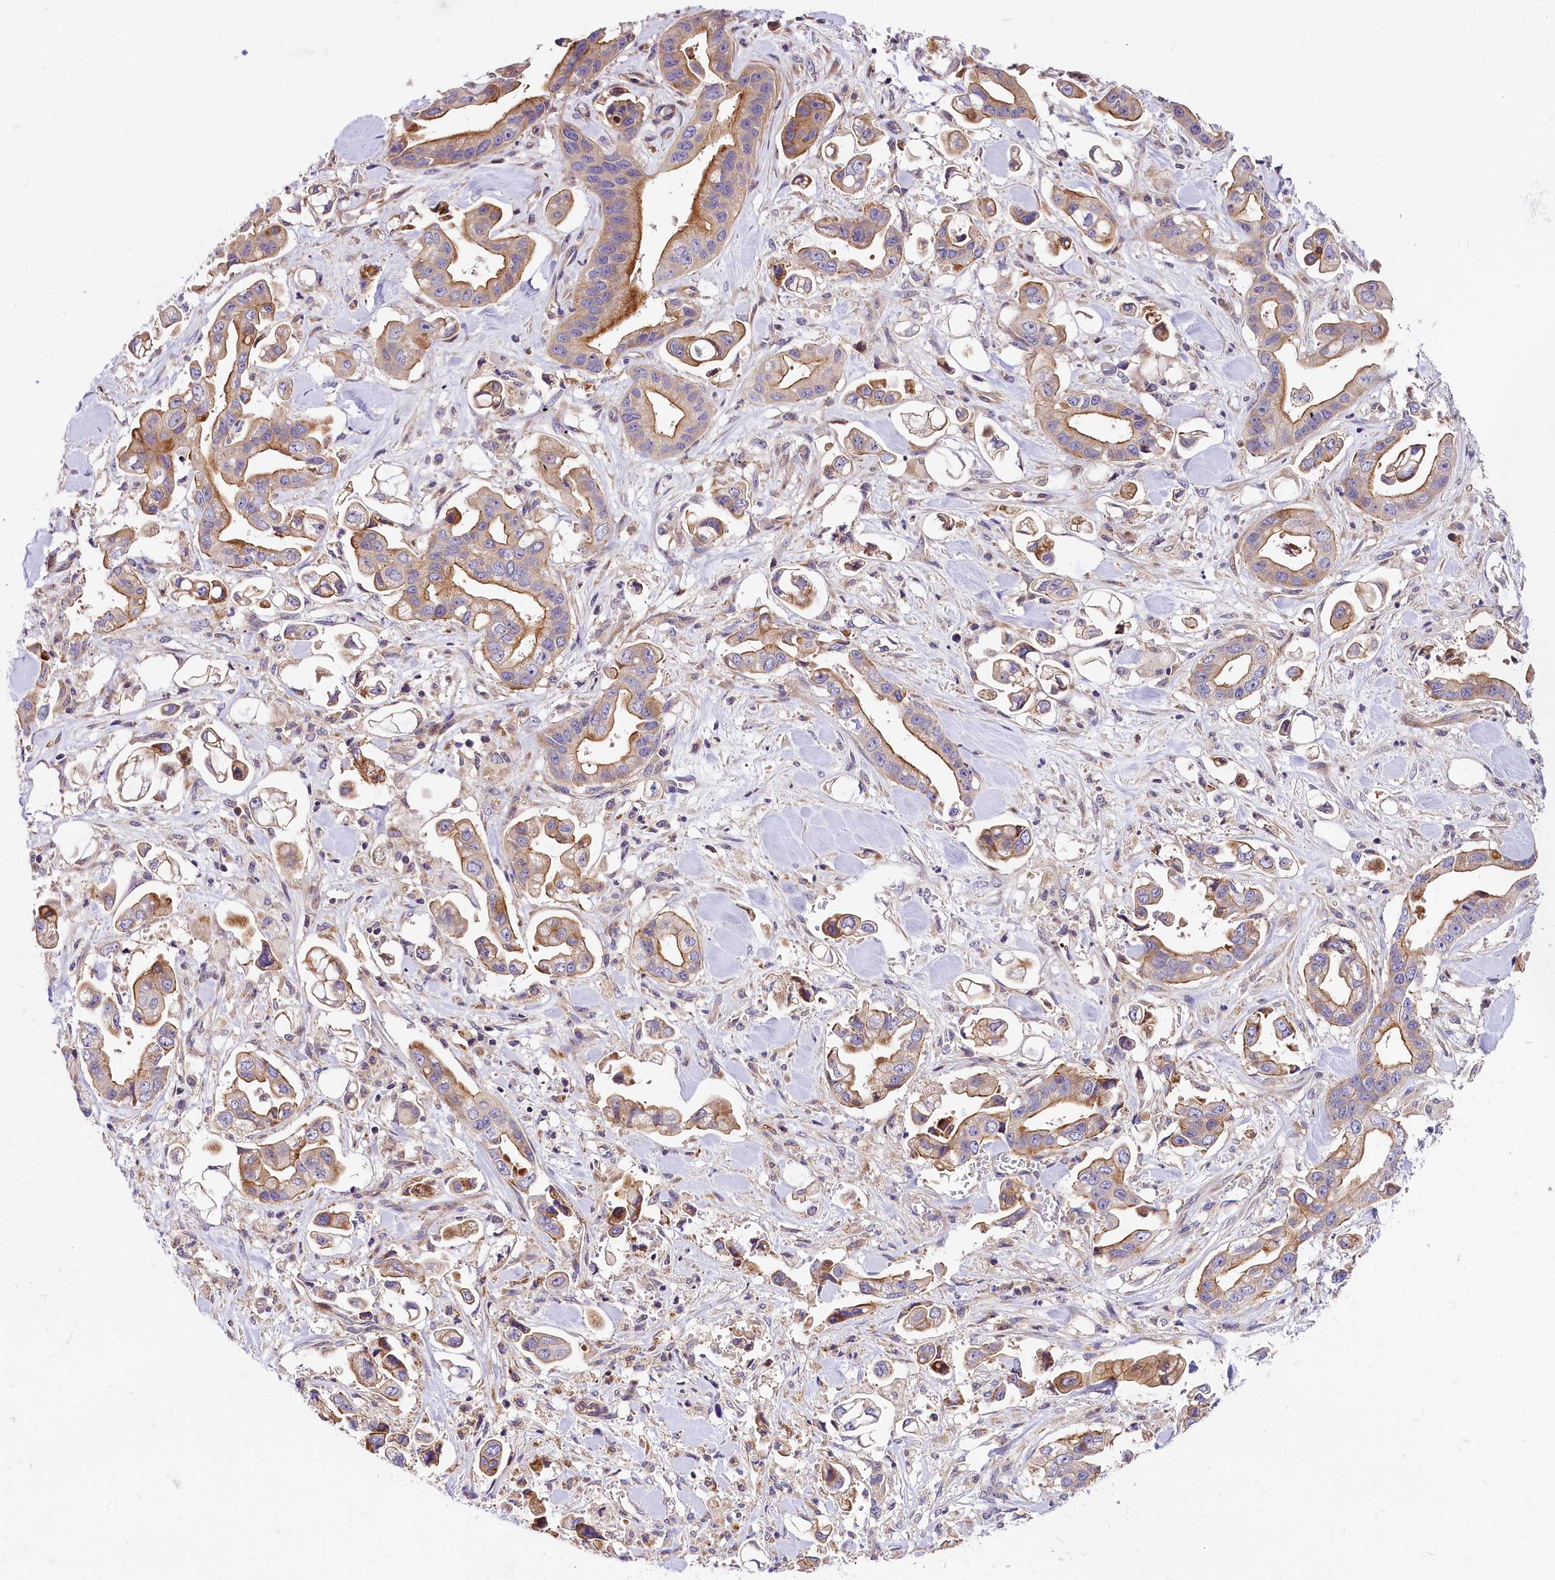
{"staining": {"intensity": "moderate", "quantity": "25%-75%", "location": "cytoplasmic/membranous"}, "tissue": "stomach cancer", "cell_type": "Tumor cells", "image_type": "cancer", "snomed": [{"axis": "morphology", "description": "Adenocarcinoma, NOS"}, {"axis": "topography", "description": "Stomach"}], "caption": "High-magnification brightfield microscopy of adenocarcinoma (stomach) stained with DAB (brown) and counterstained with hematoxylin (blue). tumor cells exhibit moderate cytoplasmic/membranous staining is appreciated in about25%-75% of cells.", "gene": "ARMC6", "patient": {"sex": "male", "age": 62}}